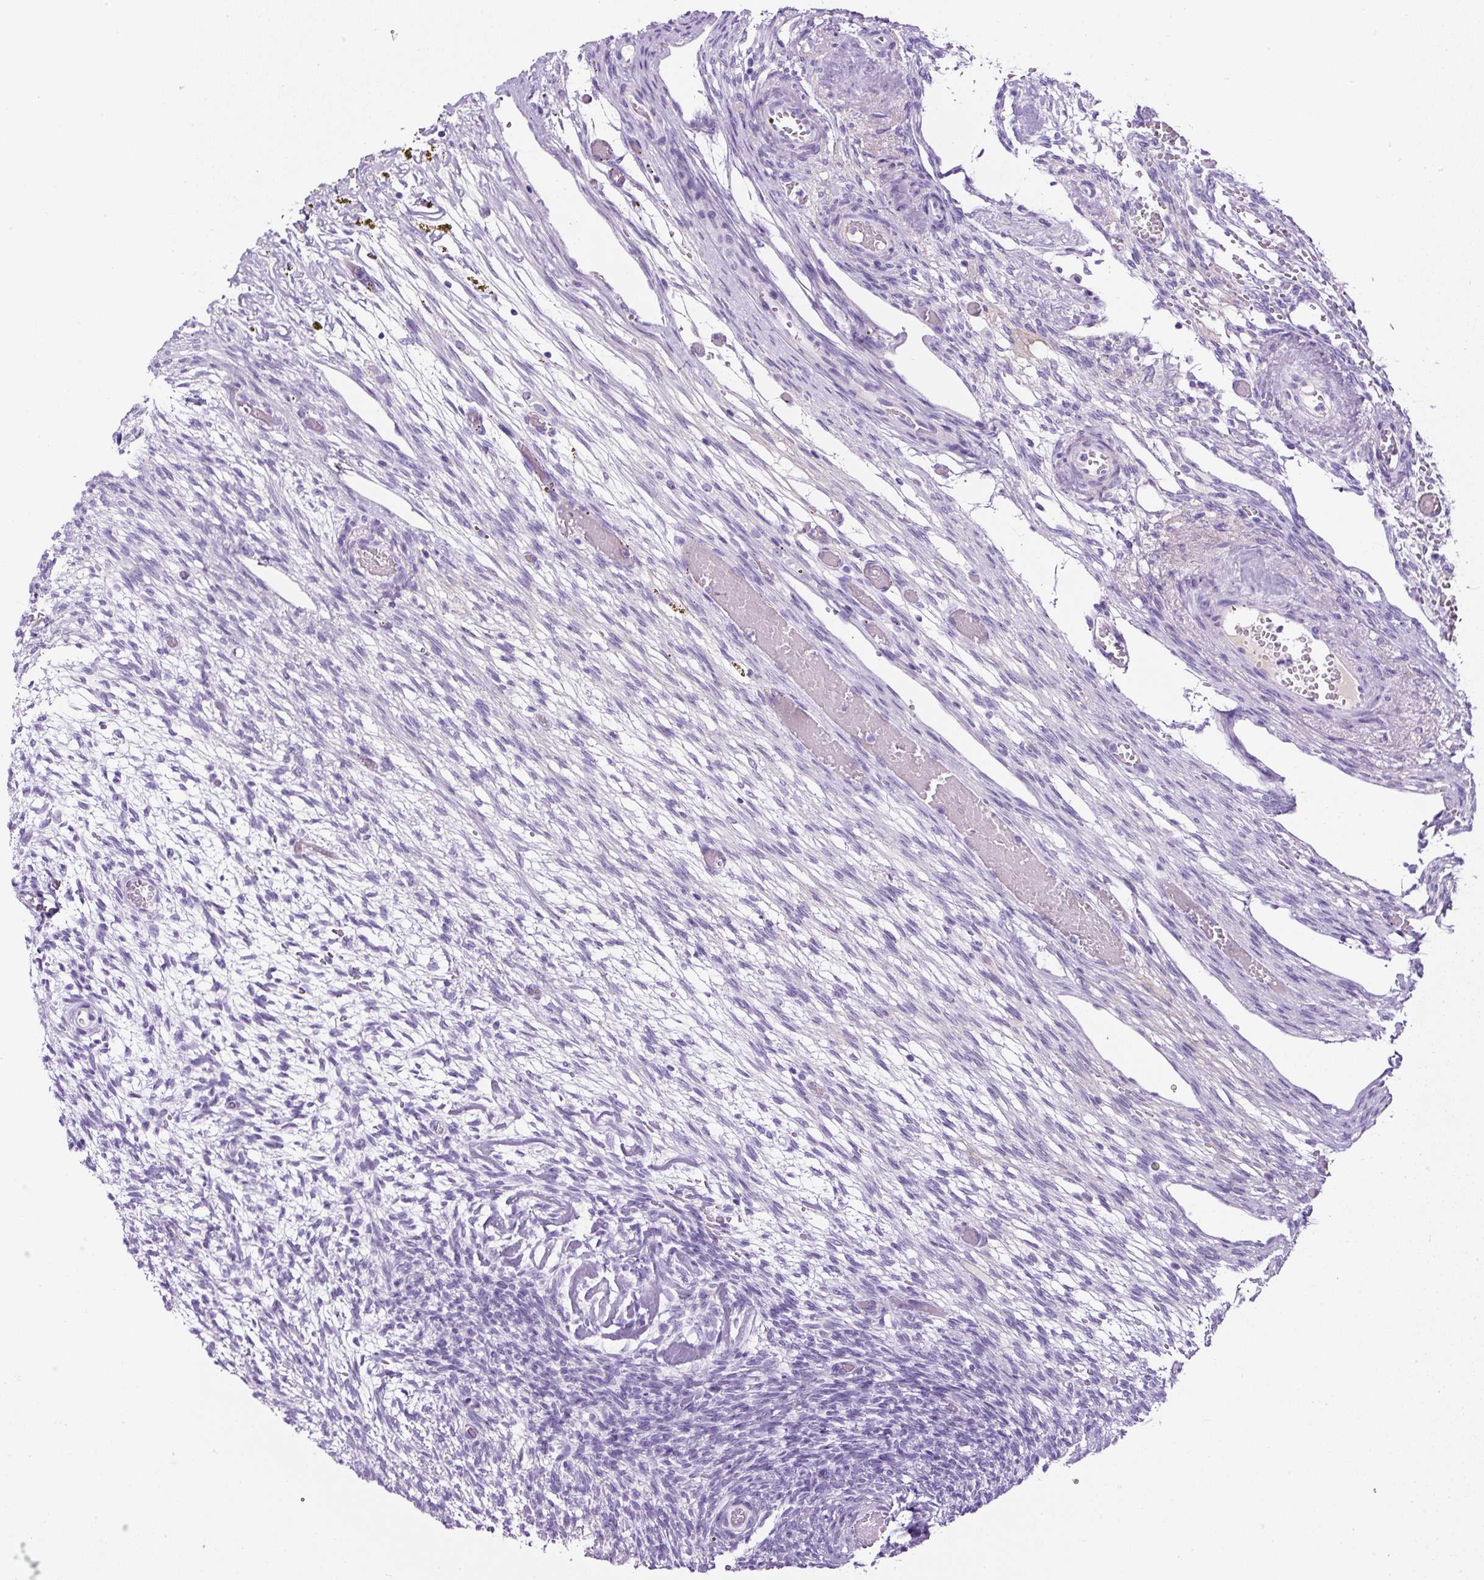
{"staining": {"intensity": "negative", "quantity": "none", "location": "none"}, "tissue": "ovary", "cell_type": "Follicle cells", "image_type": "normal", "snomed": [{"axis": "morphology", "description": "Normal tissue, NOS"}, {"axis": "topography", "description": "Ovary"}], "caption": "Normal ovary was stained to show a protein in brown. There is no significant staining in follicle cells.", "gene": "TMEM200B", "patient": {"sex": "female", "age": 67}}